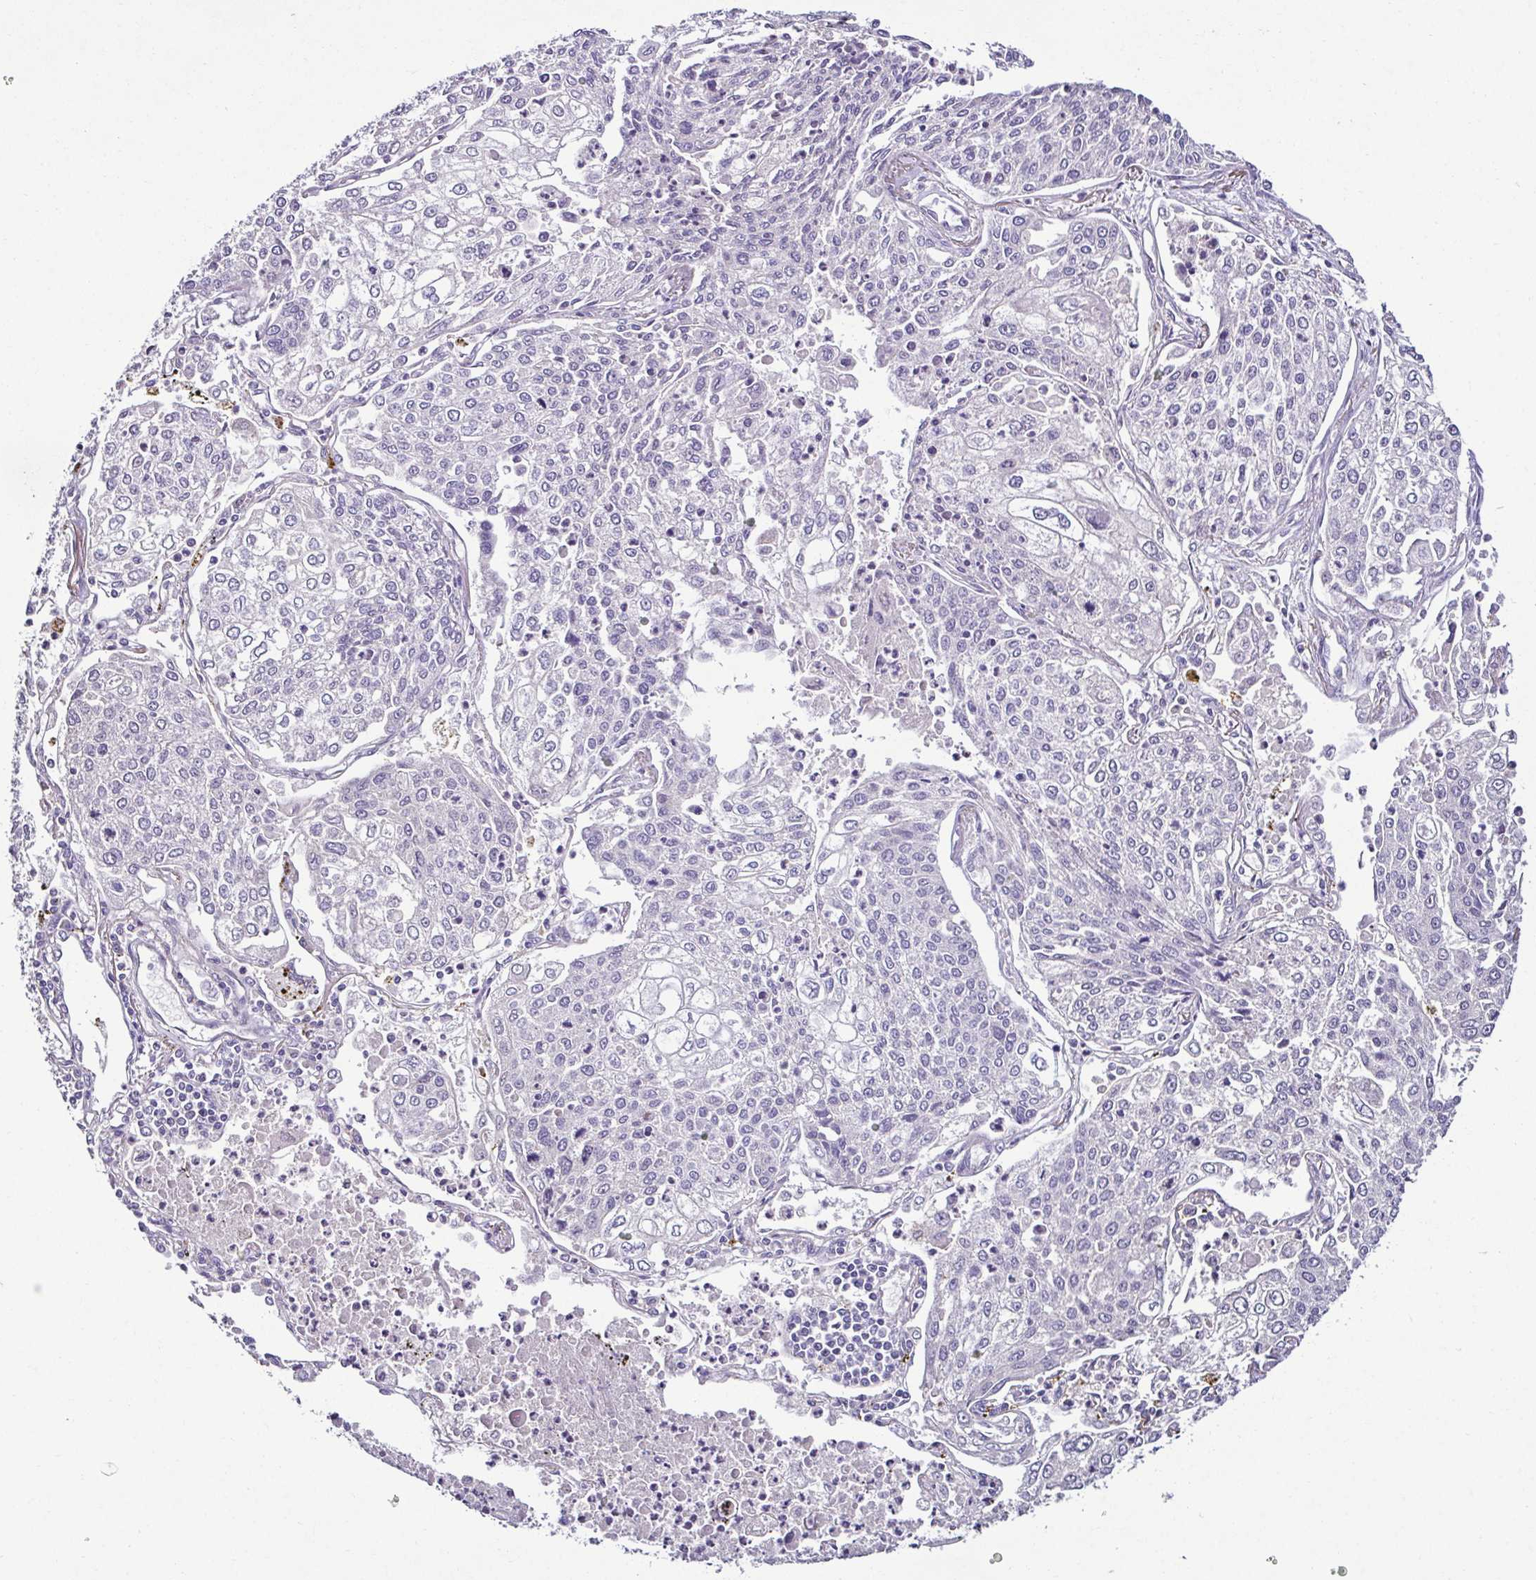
{"staining": {"intensity": "negative", "quantity": "none", "location": "none"}, "tissue": "lung cancer", "cell_type": "Tumor cells", "image_type": "cancer", "snomed": [{"axis": "morphology", "description": "Squamous cell carcinoma, NOS"}, {"axis": "topography", "description": "Lung"}], "caption": "High magnification brightfield microscopy of lung cancer (squamous cell carcinoma) stained with DAB (3,3'-diaminobenzidine) (brown) and counterstained with hematoxylin (blue): tumor cells show no significant expression.", "gene": "LMOD2", "patient": {"sex": "male", "age": 74}}